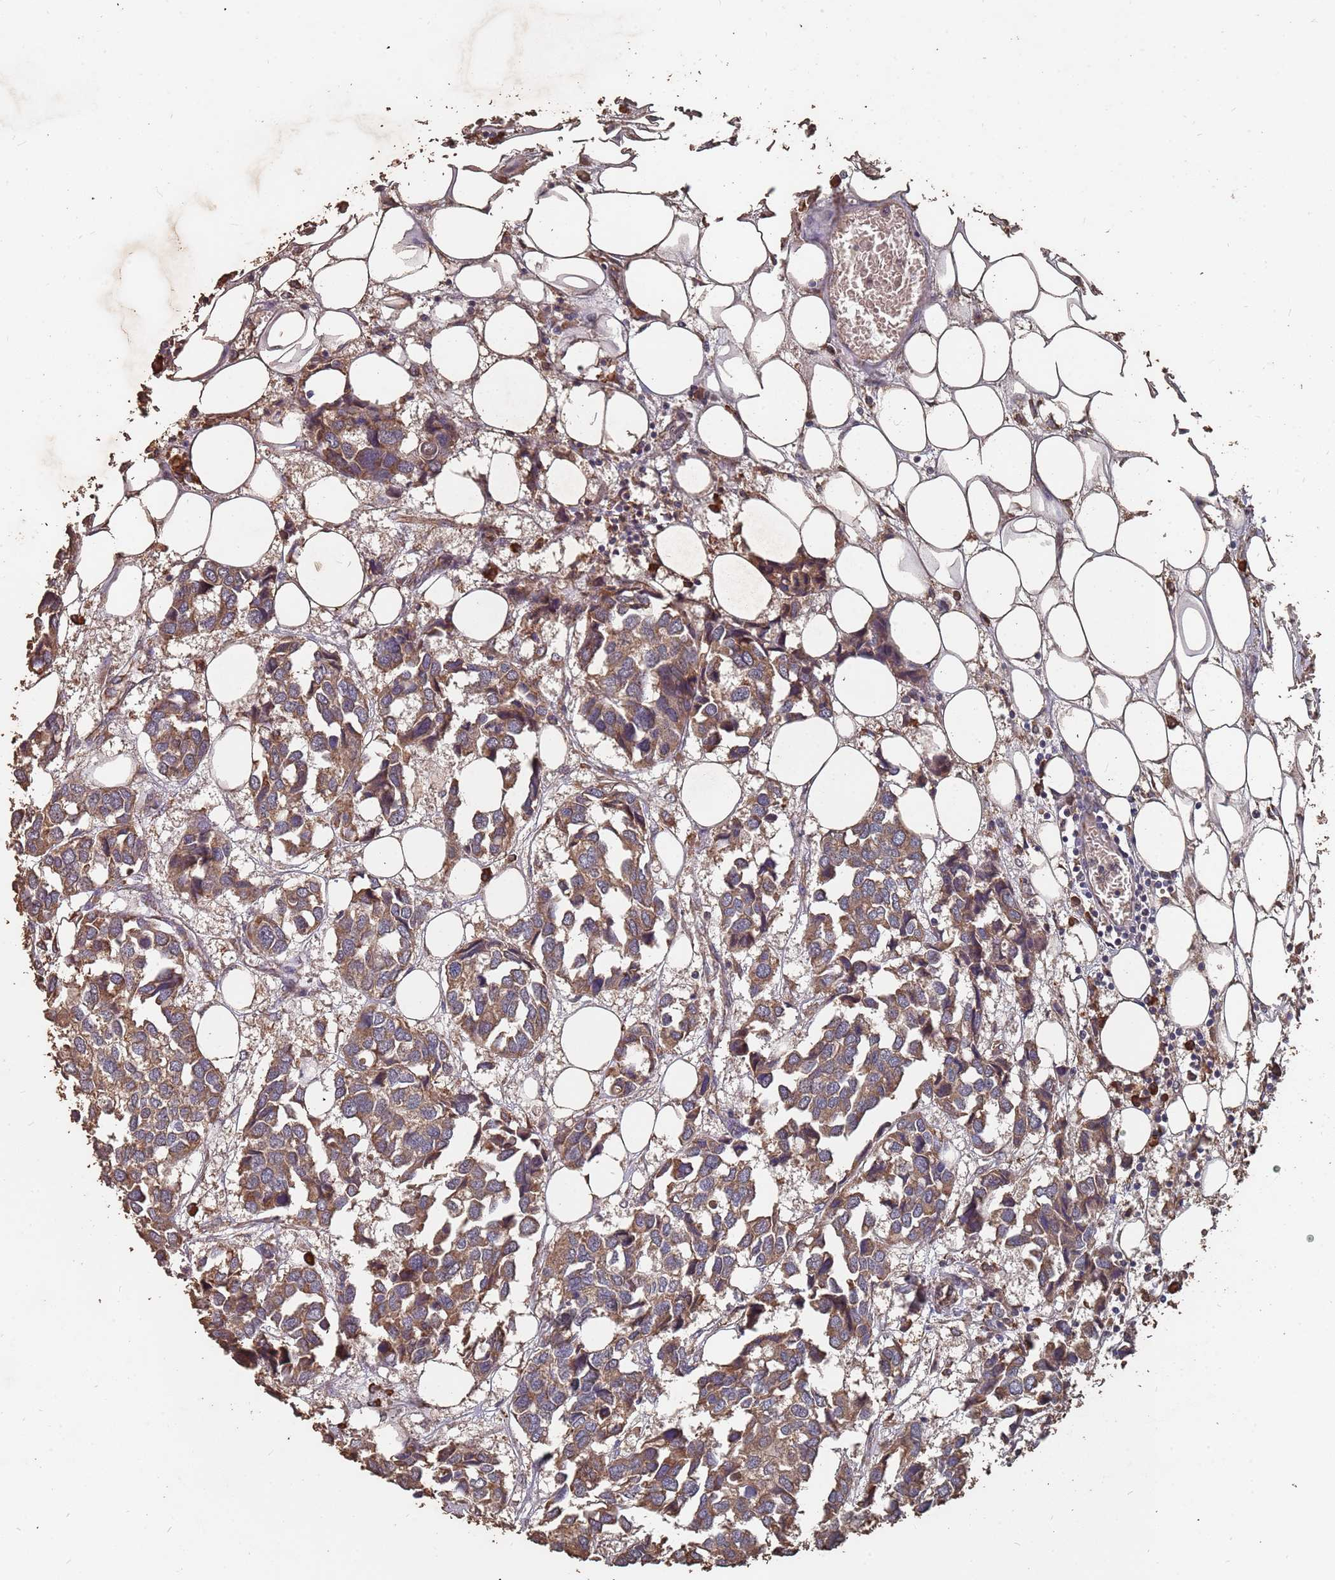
{"staining": {"intensity": "moderate", "quantity": ">75%", "location": "cytoplasmic/membranous"}, "tissue": "breast cancer", "cell_type": "Tumor cells", "image_type": "cancer", "snomed": [{"axis": "morphology", "description": "Duct carcinoma"}, {"axis": "topography", "description": "Breast"}], "caption": "Immunohistochemical staining of breast cancer (intraductal carcinoma) displays medium levels of moderate cytoplasmic/membranous expression in about >75% of tumor cells.", "gene": "ATG5", "patient": {"sex": "female", "age": 83}}